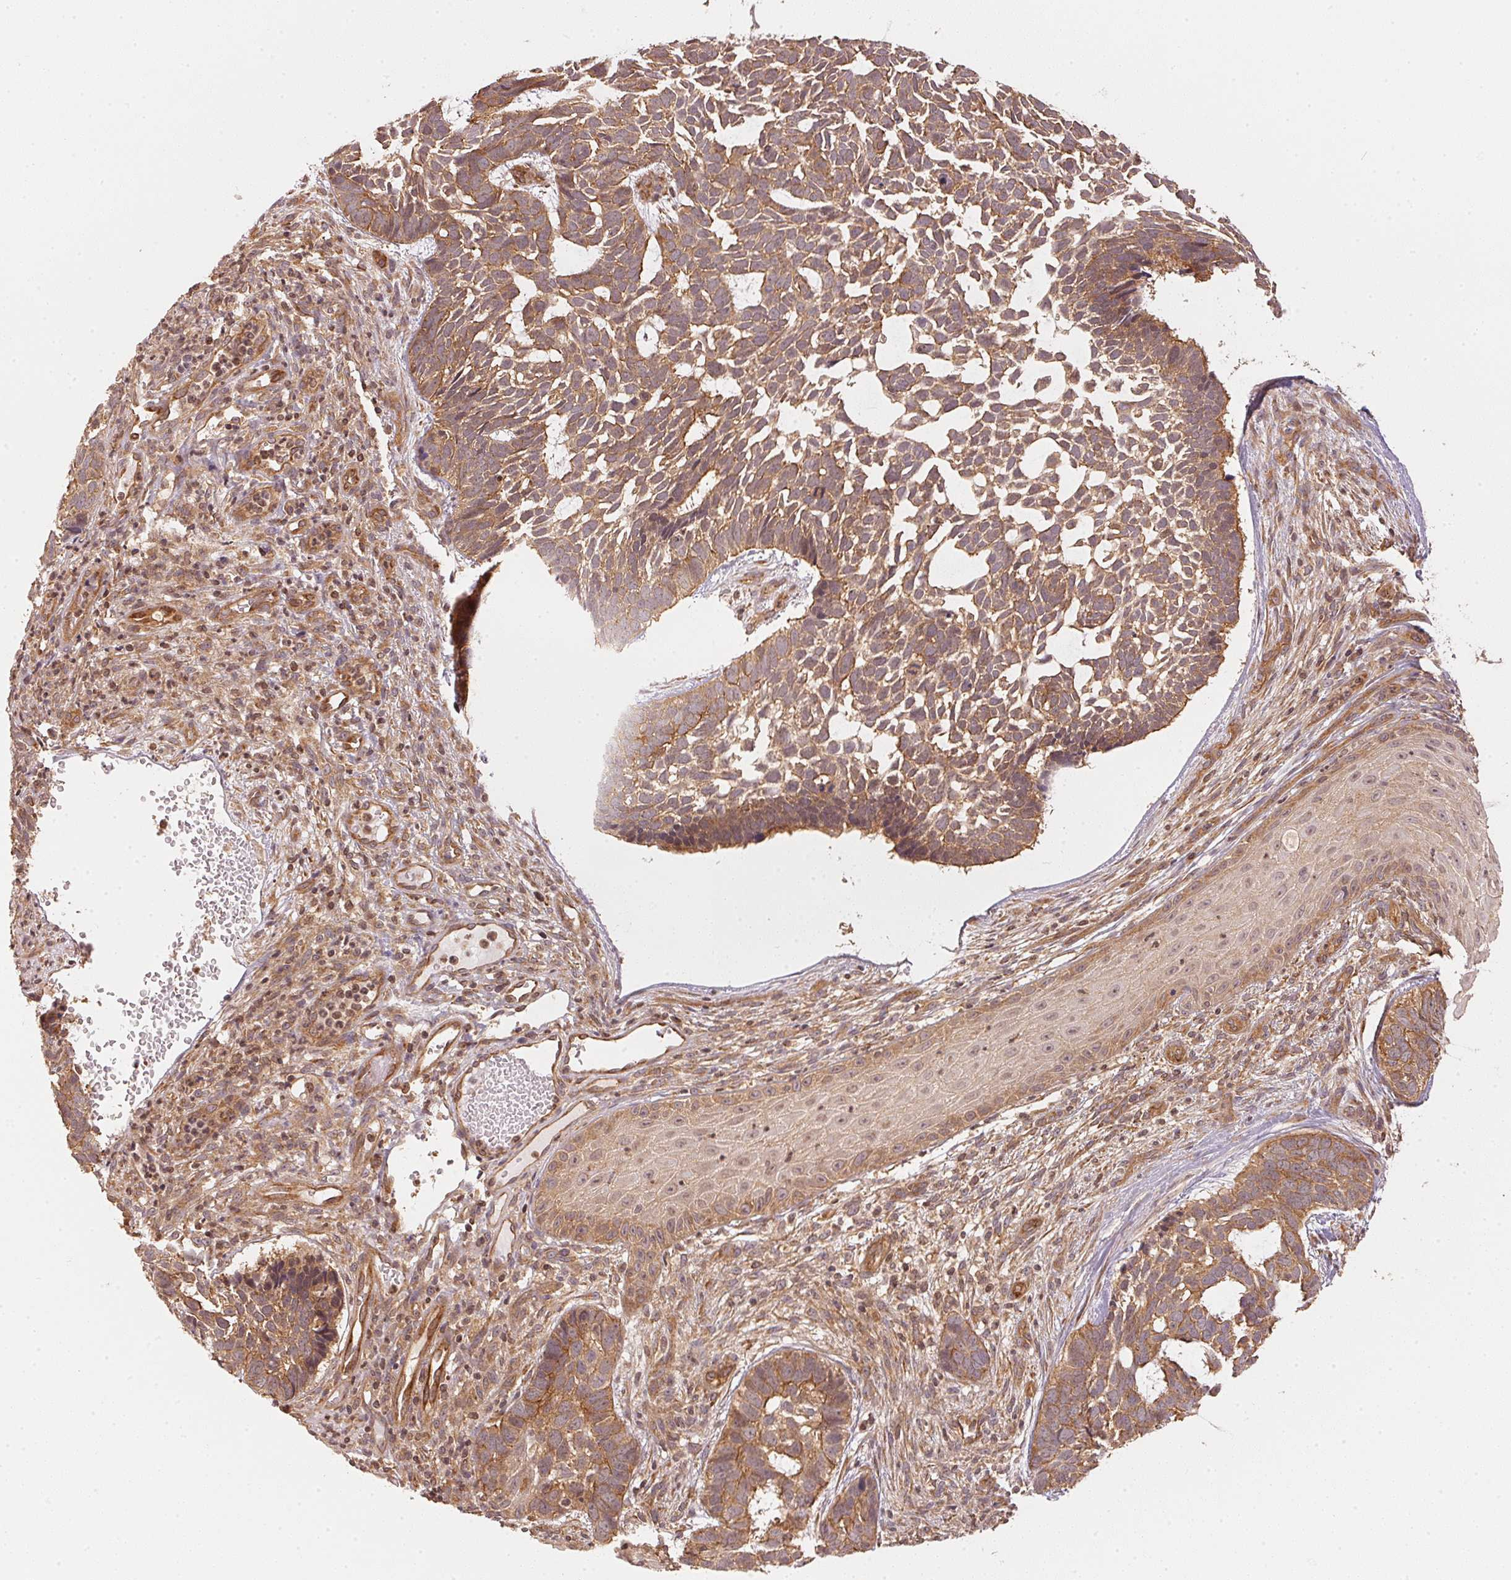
{"staining": {"intensity": "moderate", "quantity": ">75%", "location": "cytoplasmic/membranous"}, "tissue": "skin cancer", "cell_type": "Tumor cells", "image_type": "cancer", "snomed": [{"axis": "morphology", "description": "Basal cell carcinoma"}, {"axis": "topography", "description": "Skin"}], "caption": "Skin basal cell carcinoma tissue exhibits moderate cytoplasmic/membranous positivity in approximately >75% of tumor cells", "gene": "STRN4", "patient": {"sex": "male", "age": 78}}